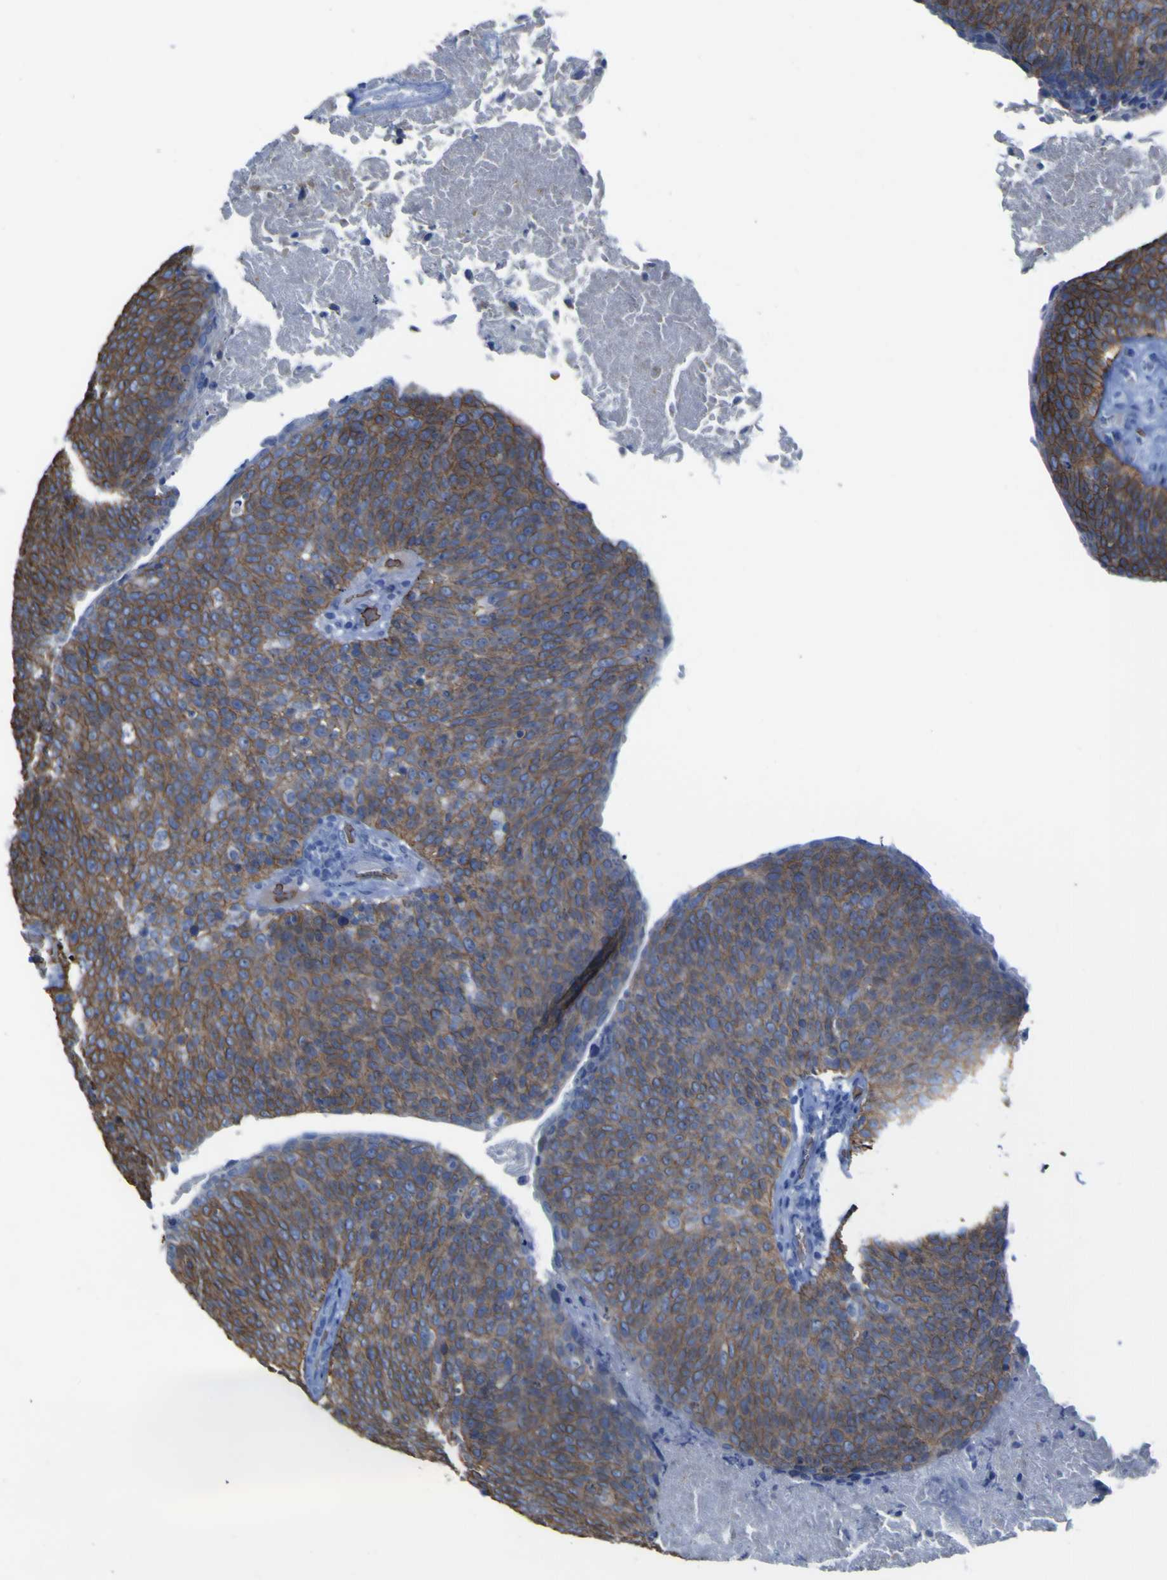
{"staining": {"intensity": "moderate", "quantity": ">75%", "location": "cytoplasmic/membranous"}, "tissue": "head and neck cancer", "cell_type": "Tumor cells", "image_type": "cancer", "snomed": [{"axis": "morphology", "description": "Squamous cell carcinoma, NOS"}, {"axis": "morphology", "description": "Squamous cell carcinoma, metastatic, NOS"}, {"axis": "topography", "description": "Lymph node"}, {"axis": "topography", "description": "Head-Neck"}], "caption": "The photomicrograph displays a brown stain indicating the presence of a protein in the cytoplasmic/membranous of tumor cells in head and neck cancer (metastatic squamous cell carcinoma).", "gene": "GCM1", "patient": {"sex": "male", "age": 62}}